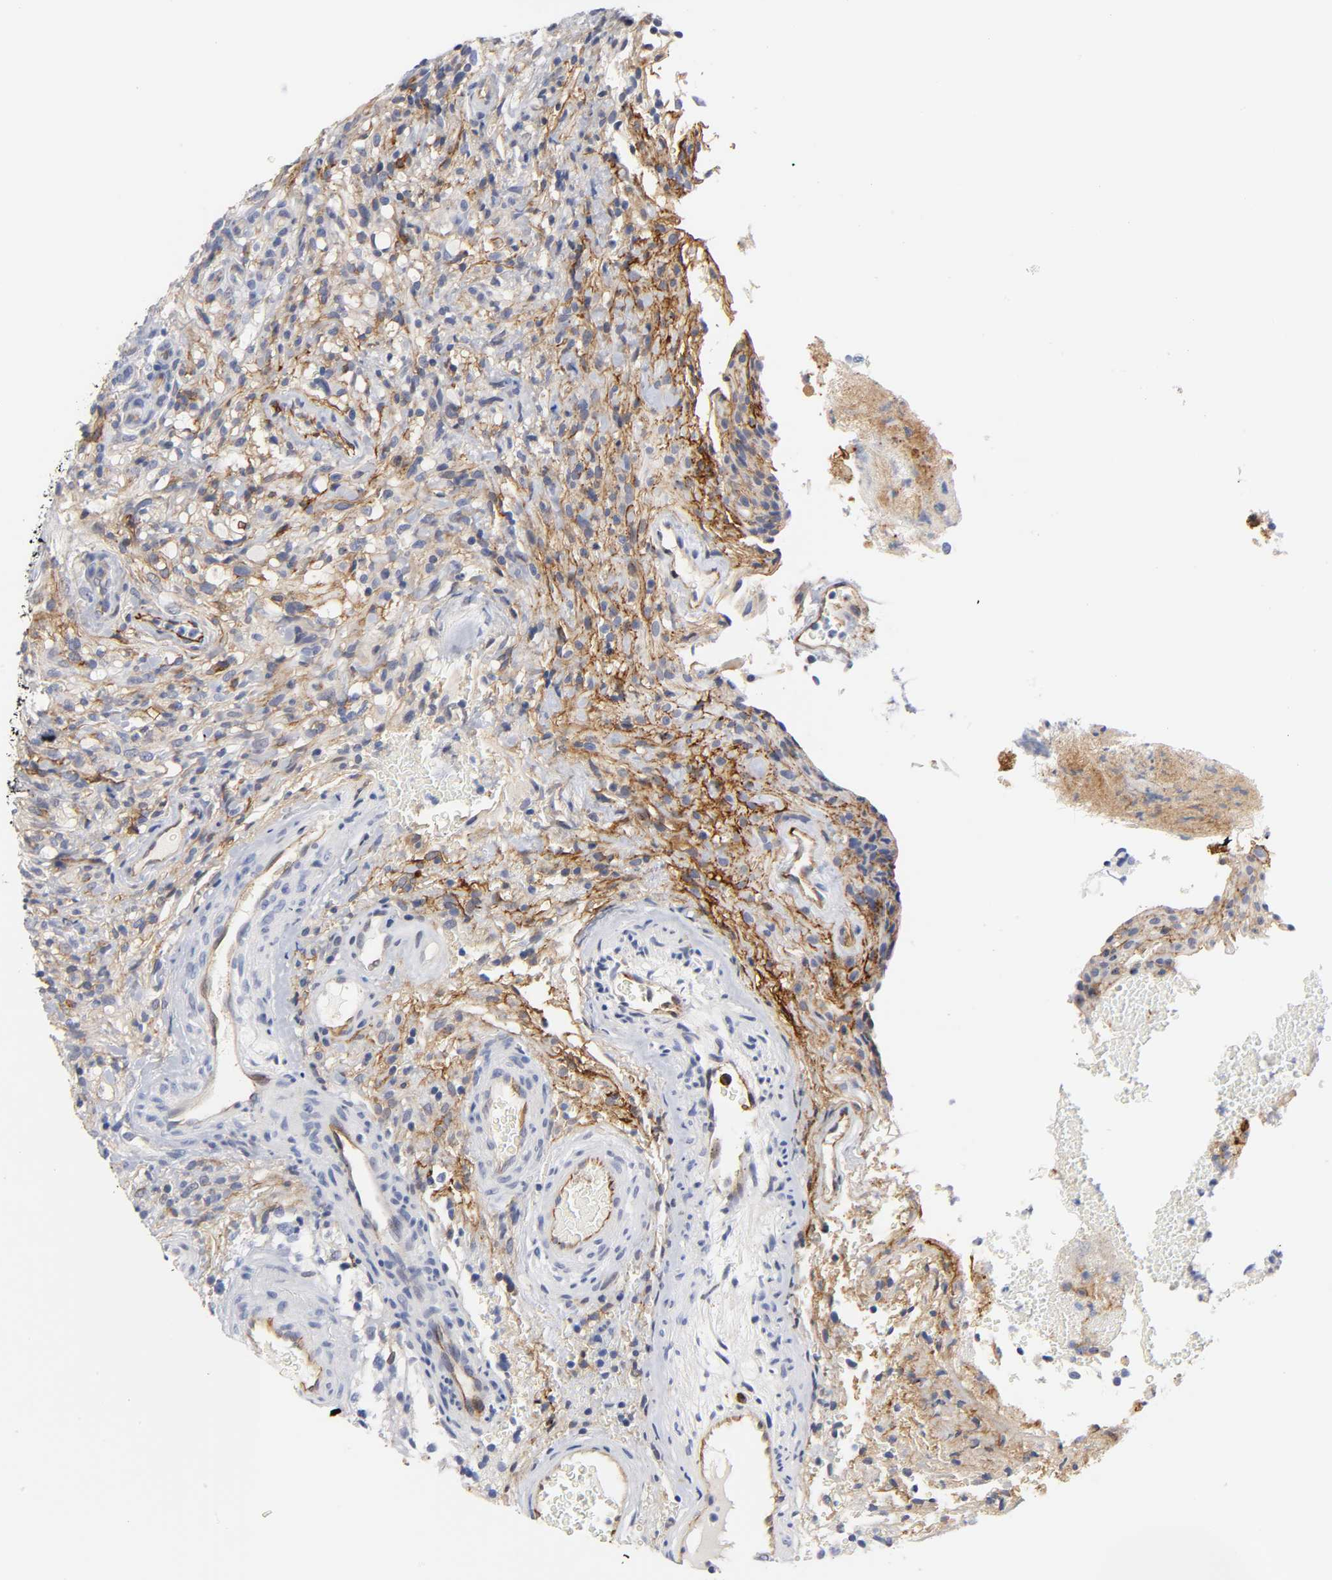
{"staining": {"intensity": "moderate", "quantity": "25%-75%", "location": "cytoplasmic/membranous"}, "tissue": "glioma", "cell_type": "Tumor cells", "image_type": "cancer", "snomed": [{"axis": "morphology", "description": "Normal tissue, NOS"}, {"axis": "morphology", "description": "Glioma, malignant, High grade"}, {"axis": "topography", "description": "Cerebral cortex"}], "caption": "Protein expression analysis of human high-grade glioma (malignant) reveals moderate cytoplasmic/membranous expression in about 25%-75% of tumor cells. The protein of interest is shown in brown color, while the nuclei are stained blue.", "gene": "ICAM1", "patient": {"sex": "male", "age": 75}}